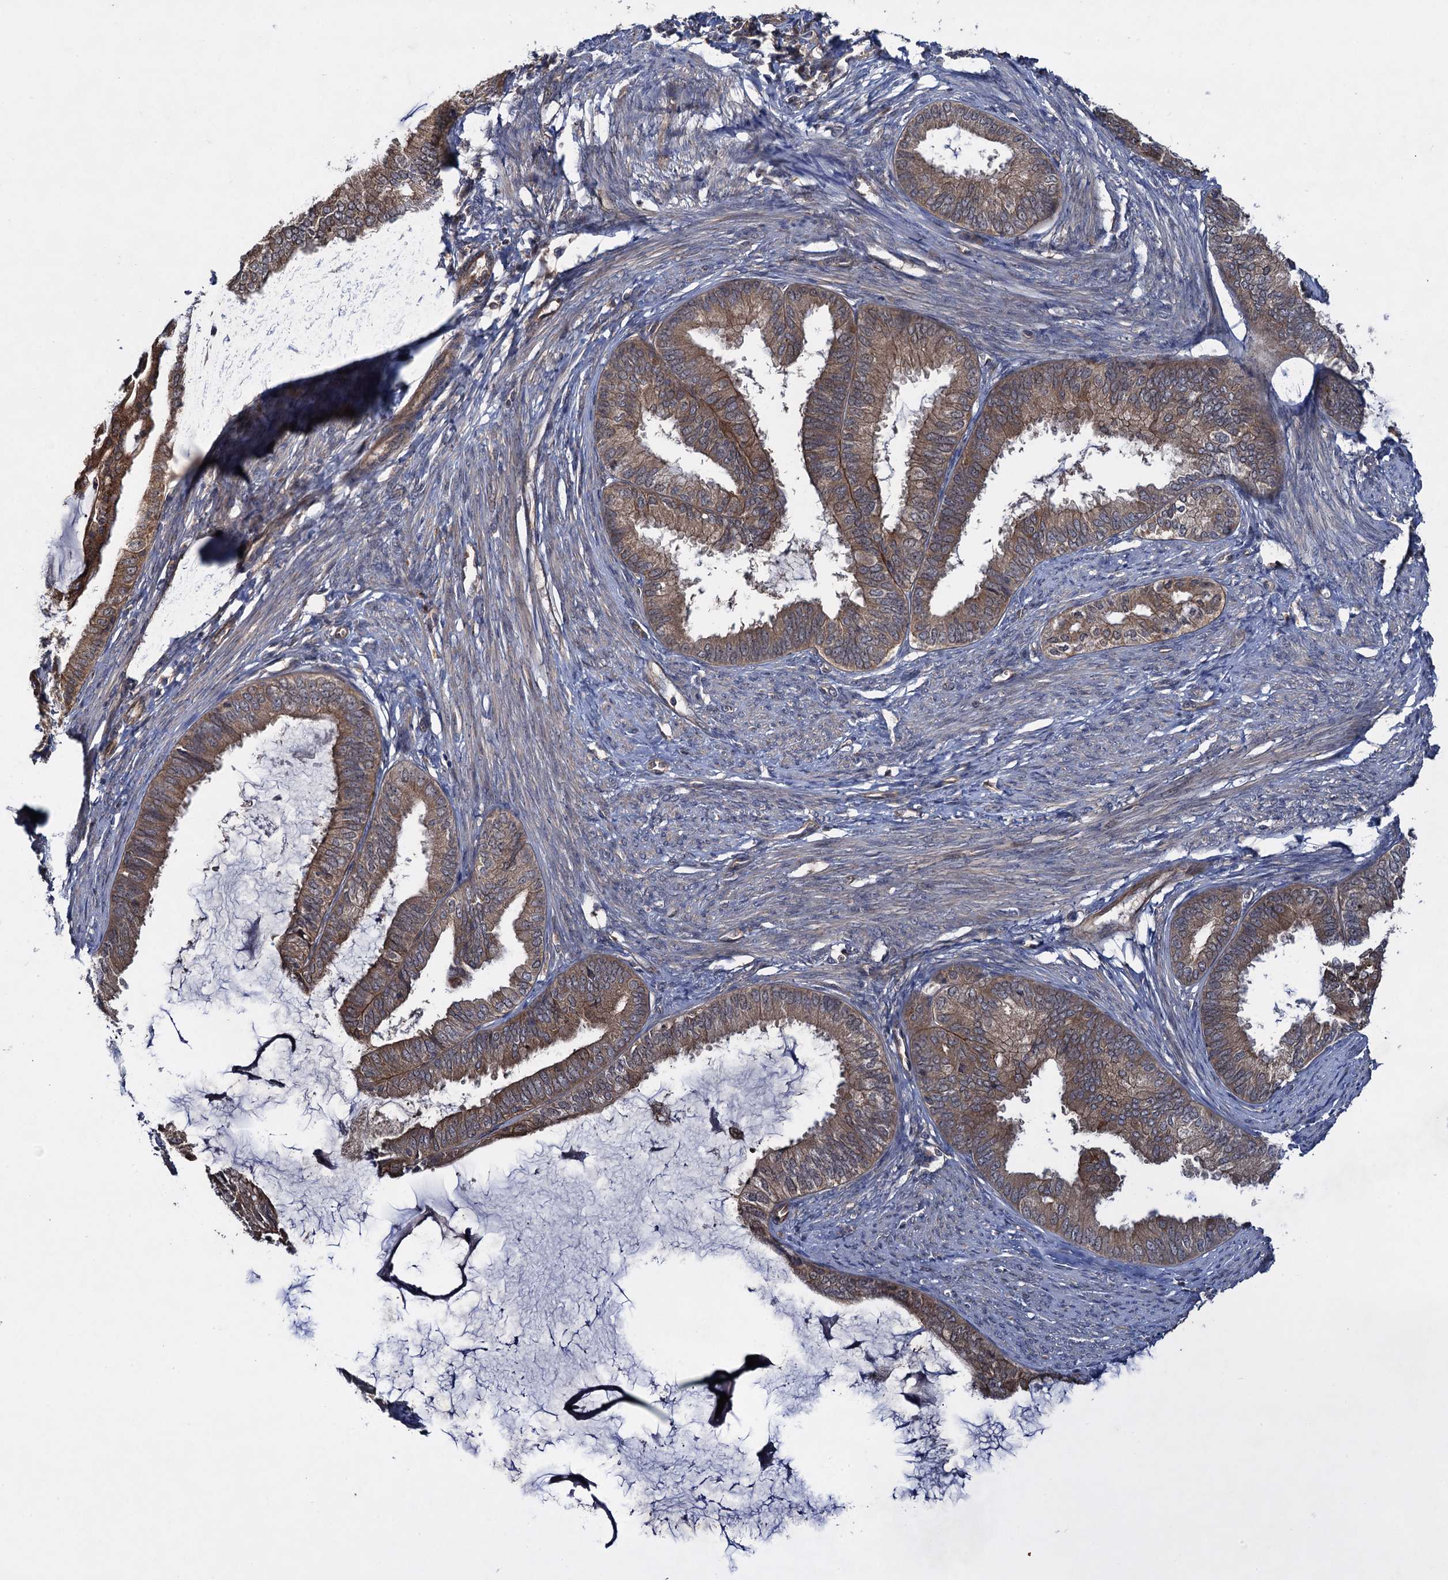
{"staining": {"intensity": "moderate", "quantity": "25%-75%", "location": "cytoplasmic/membranous"}, "tissue": "endometrial cancer", "cell_type": "Tumor cells", "image_type": "cancer", "snomed": [{"axis": "morphology", "description": "Adenocarcinoma, NOS"}, {"axis": "topography", "description": "Endometrium"}], "caption": "Immunohistochemistry (IHC) of human endometrial cancer (adenocarcinoma) exhibits medium levels of moderate cytoplasmic/membranous positivity in approximately 25%-75% of tumor cells. (brown staining indicates protein expression, while blue staining denotes nuclei).", "gene": "HAUS1", "patient": {"sex": "female", "age": 86}}